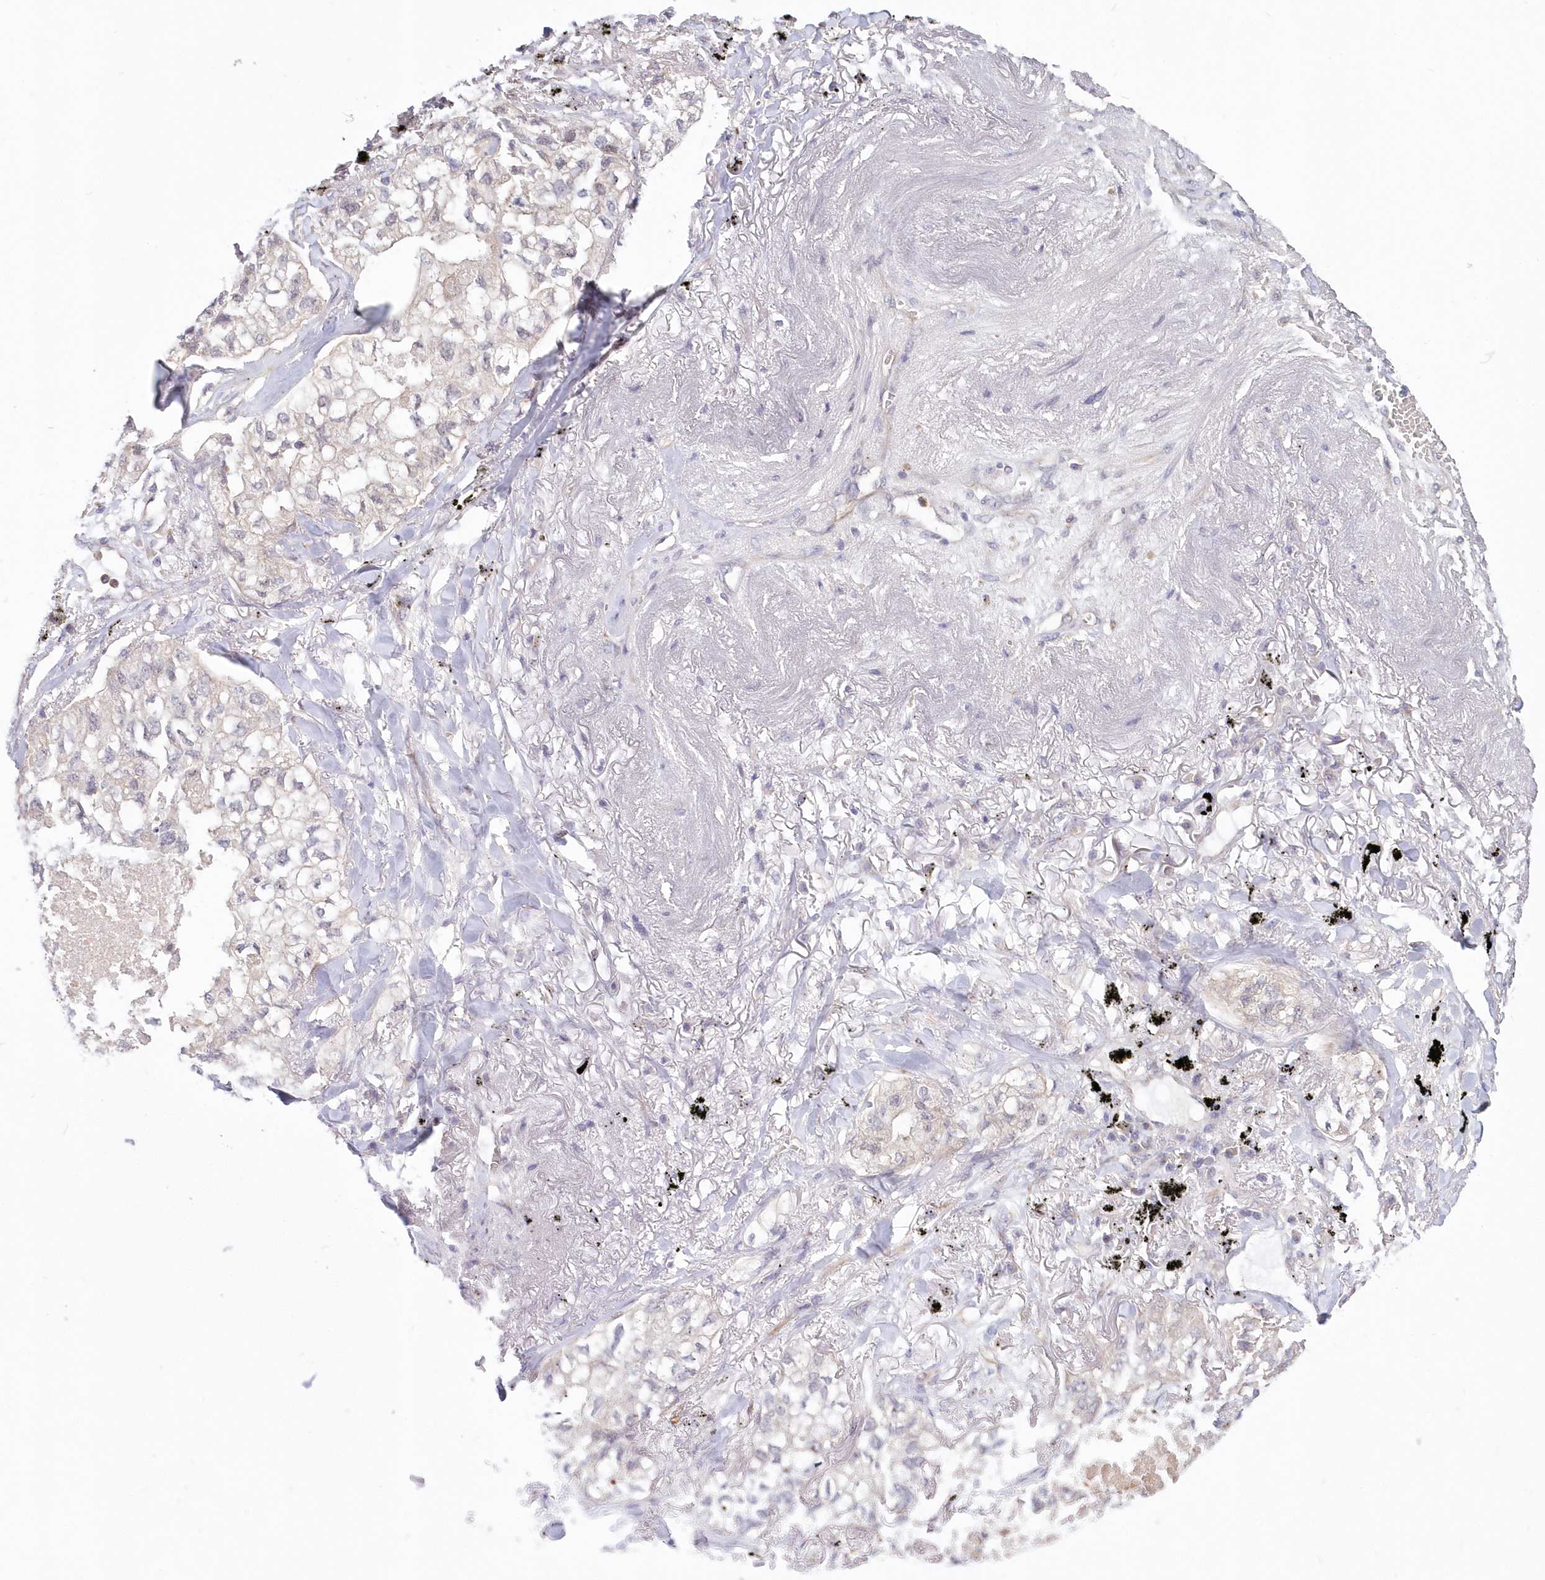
{"staining": {"intensity": "negative", "quantity": "none", "location": "none"}, "tissue": "lung cancer", "cell_type": "Tumor cells", "image_type": "cancer", "snomed": [{"axis": "morphology", "description": "Adenocarcinoma, NOS"}, {"axis": "topography", "description": "Lung"}], "caption": "The immunohistochemistry (IHC) image has no significant expression in tumor cells of lung cancer tissue. Nuclei are stained in blue.", "gene": "KATNA1", "patient": {"sex": "male", "age": 65}}